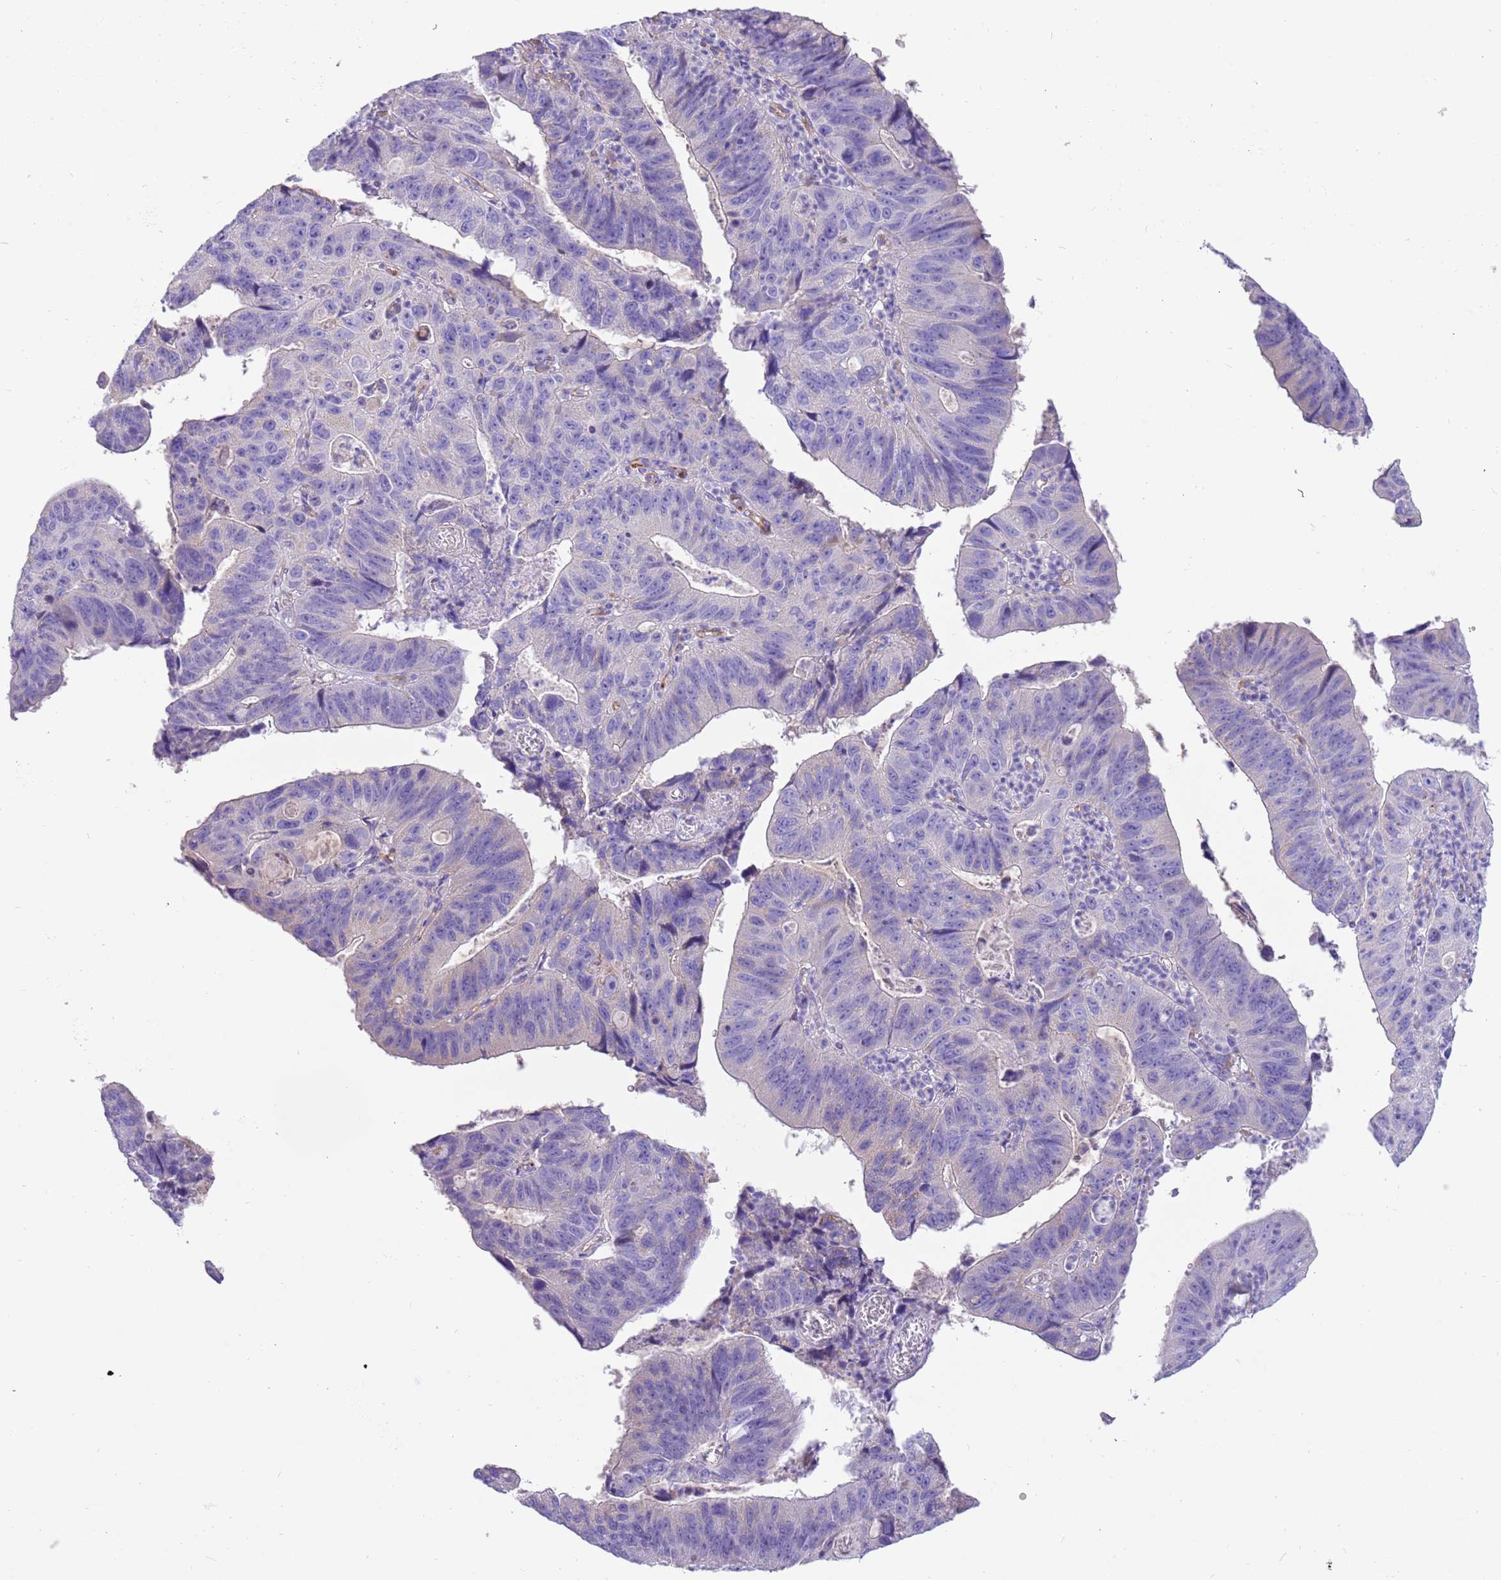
{"staining": {"intensity": "negative", "quantity": "none", "location": "none"}, "tissue": "stomach cancer", "cell_type": "Tumor cells", "image_type": "cancer", "snomed": [{"axis": "morphology", "description": "Adenocarcinoma, NOS"}, {"axis": "topography", "description": "Stomach"}], "caption": "High power microscopy photomicrograph of an immunohistochemistry micrograph of adenocarcinoma (stomach), revealing no significant staining in tumor cells.", "gene": "SERINC3", "patient": {"sex": "male", "age": 59}}